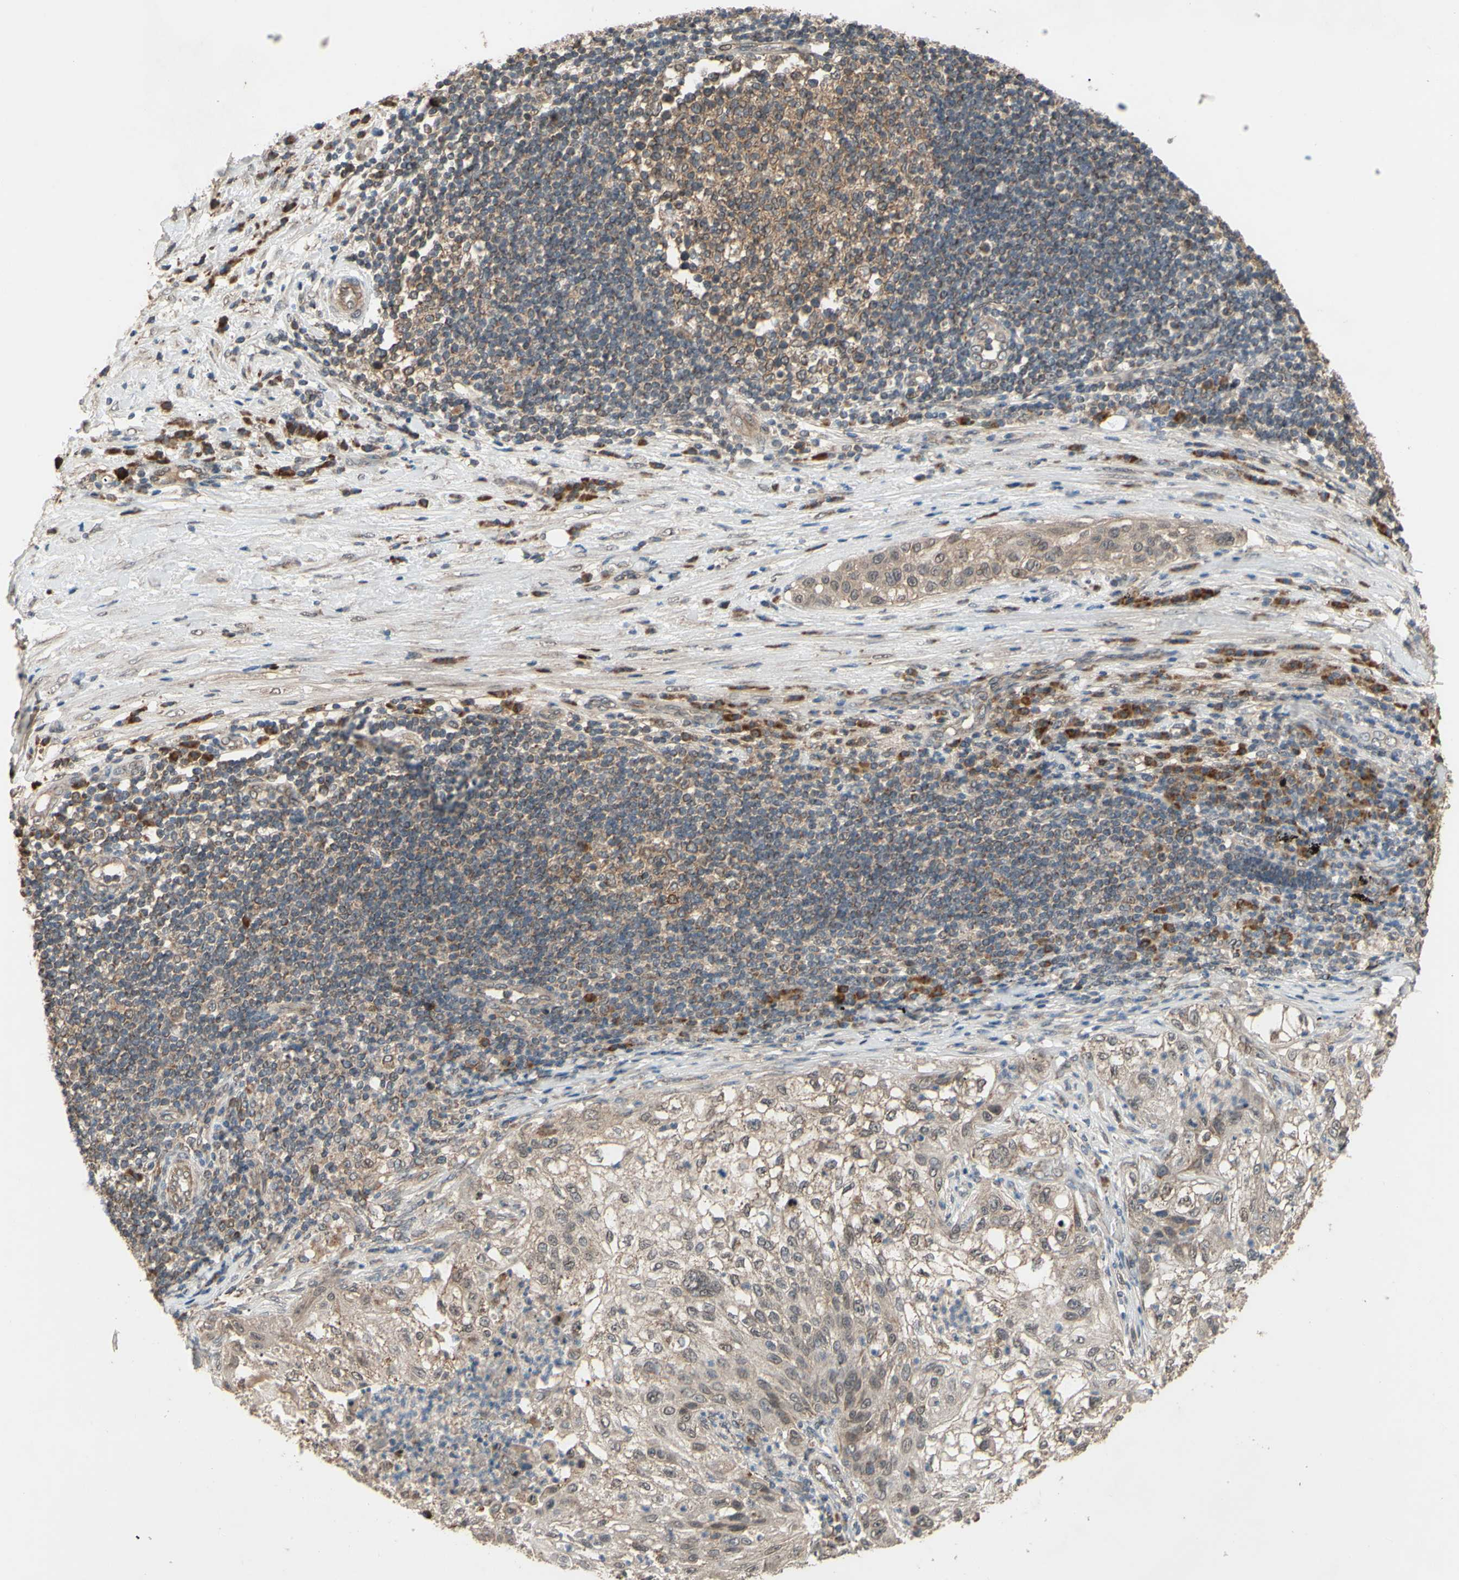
{"staining": {"intensity": "weak", "quantity": ">75%", "location": "cytoplasmic/membranous"}, "tissue": "lung cancer", "cell_type": "Tumor cells", "image_type": "cancer", "snomed": [{"axis": "morphology", "description": "Inflammation, NOS"}, {"axis": "morphology", "description": "Squamous cell carcinoma, NOS"}, {"axis": "topography", "description": "Lymph node"}, {"axis": "topography", "description": "Soft tissue"}, {"axis": "topography", "description": "Lung"}], "caption": "Immunohistochemistry of human squamous cell carcinoma (lung) displays low levels of weak cytoplasmic/membranous staining in about >75% of tumor cells.", "gene": "CD164", "patient": {"sex": "male", "age": 66}}